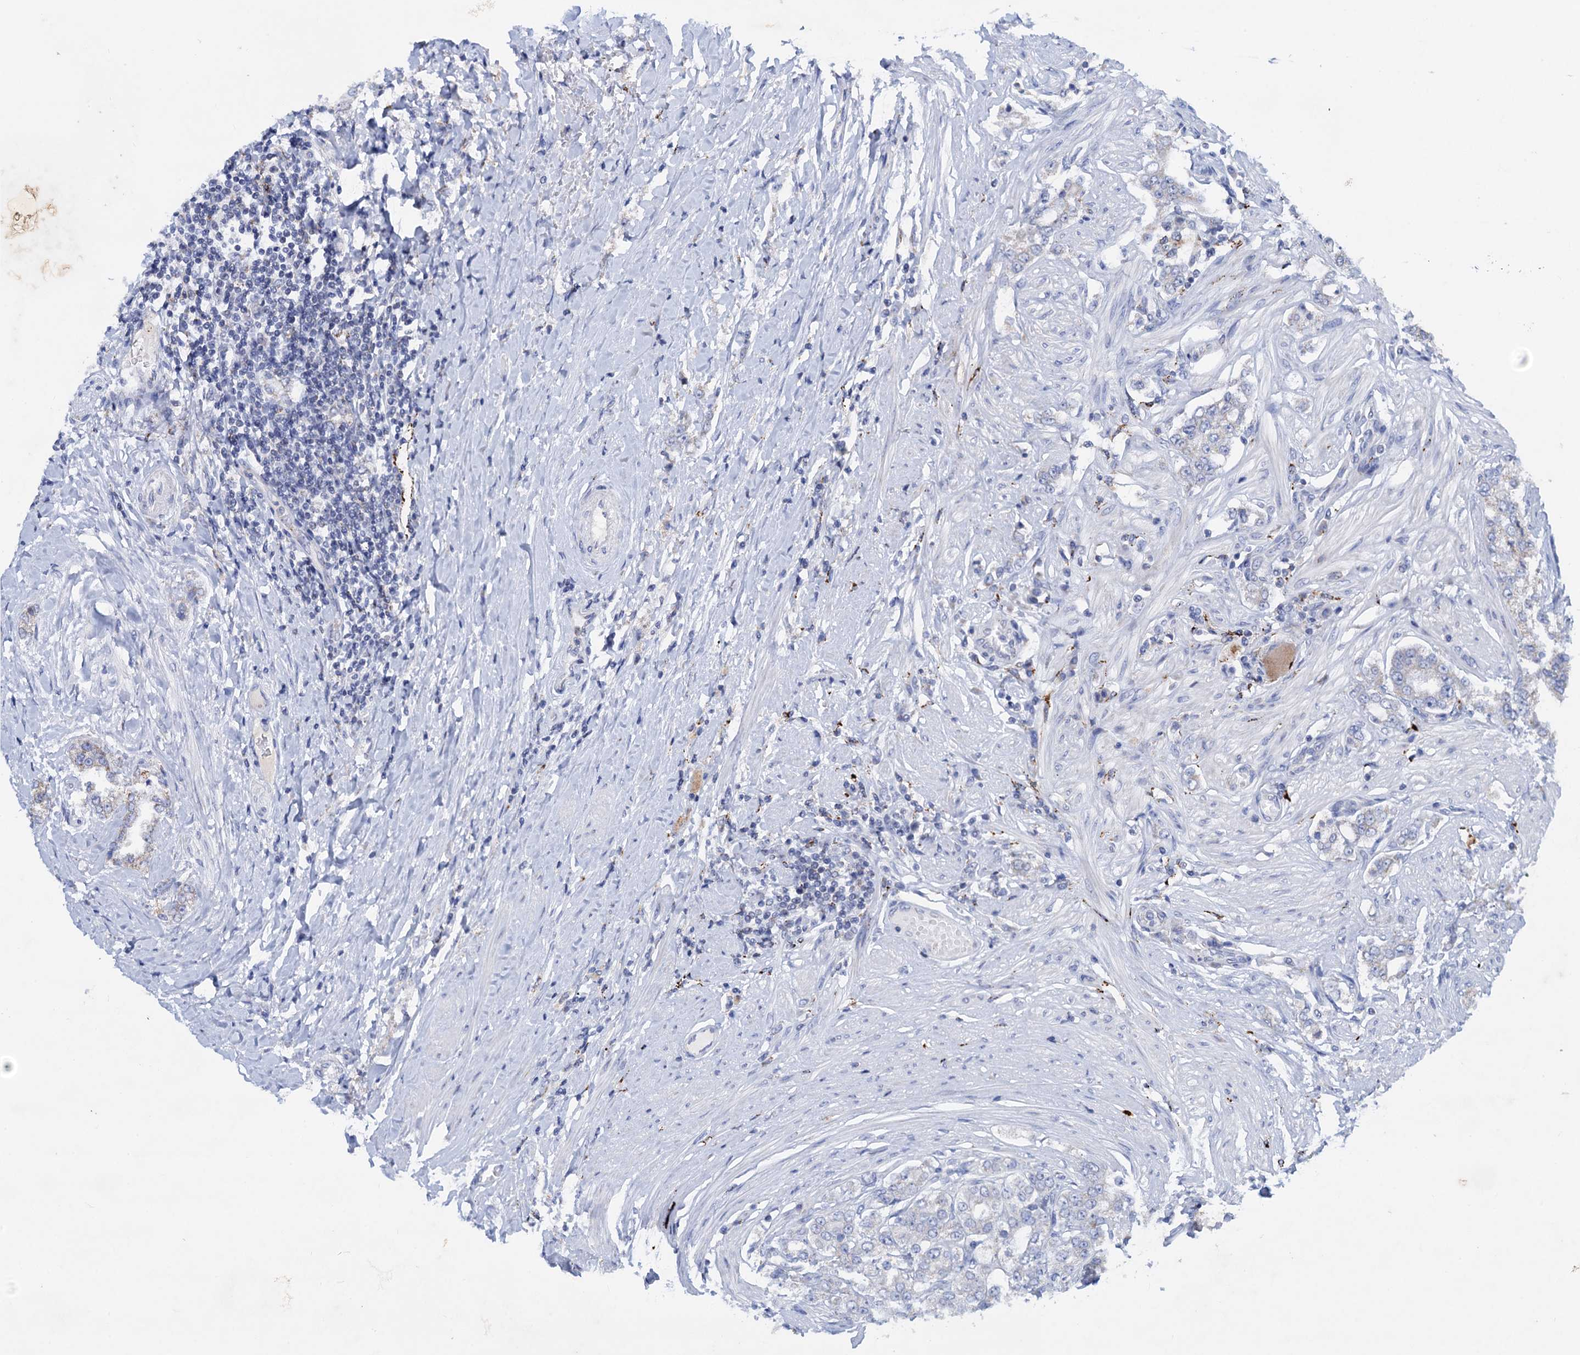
{"staining": {"intensity": "negative", "quantity": "none", "location": "none"}, "tissue": "prostate cancer", "cell_type": "Tumor cells", "image_type": "cancer", "snomed": [{"axis": "morphology", "description": "Adenocarcinoma, High grade"}, {"axis": "topography", "description": "Prostate"}], "caption": "The IHC histopathology image has no significant expression in tumor cells of prostate cancer (high-grade adenocarcinoma) tissue.", "gene": "ANKS3", "patient": {"sex": "male", "age": 64}}